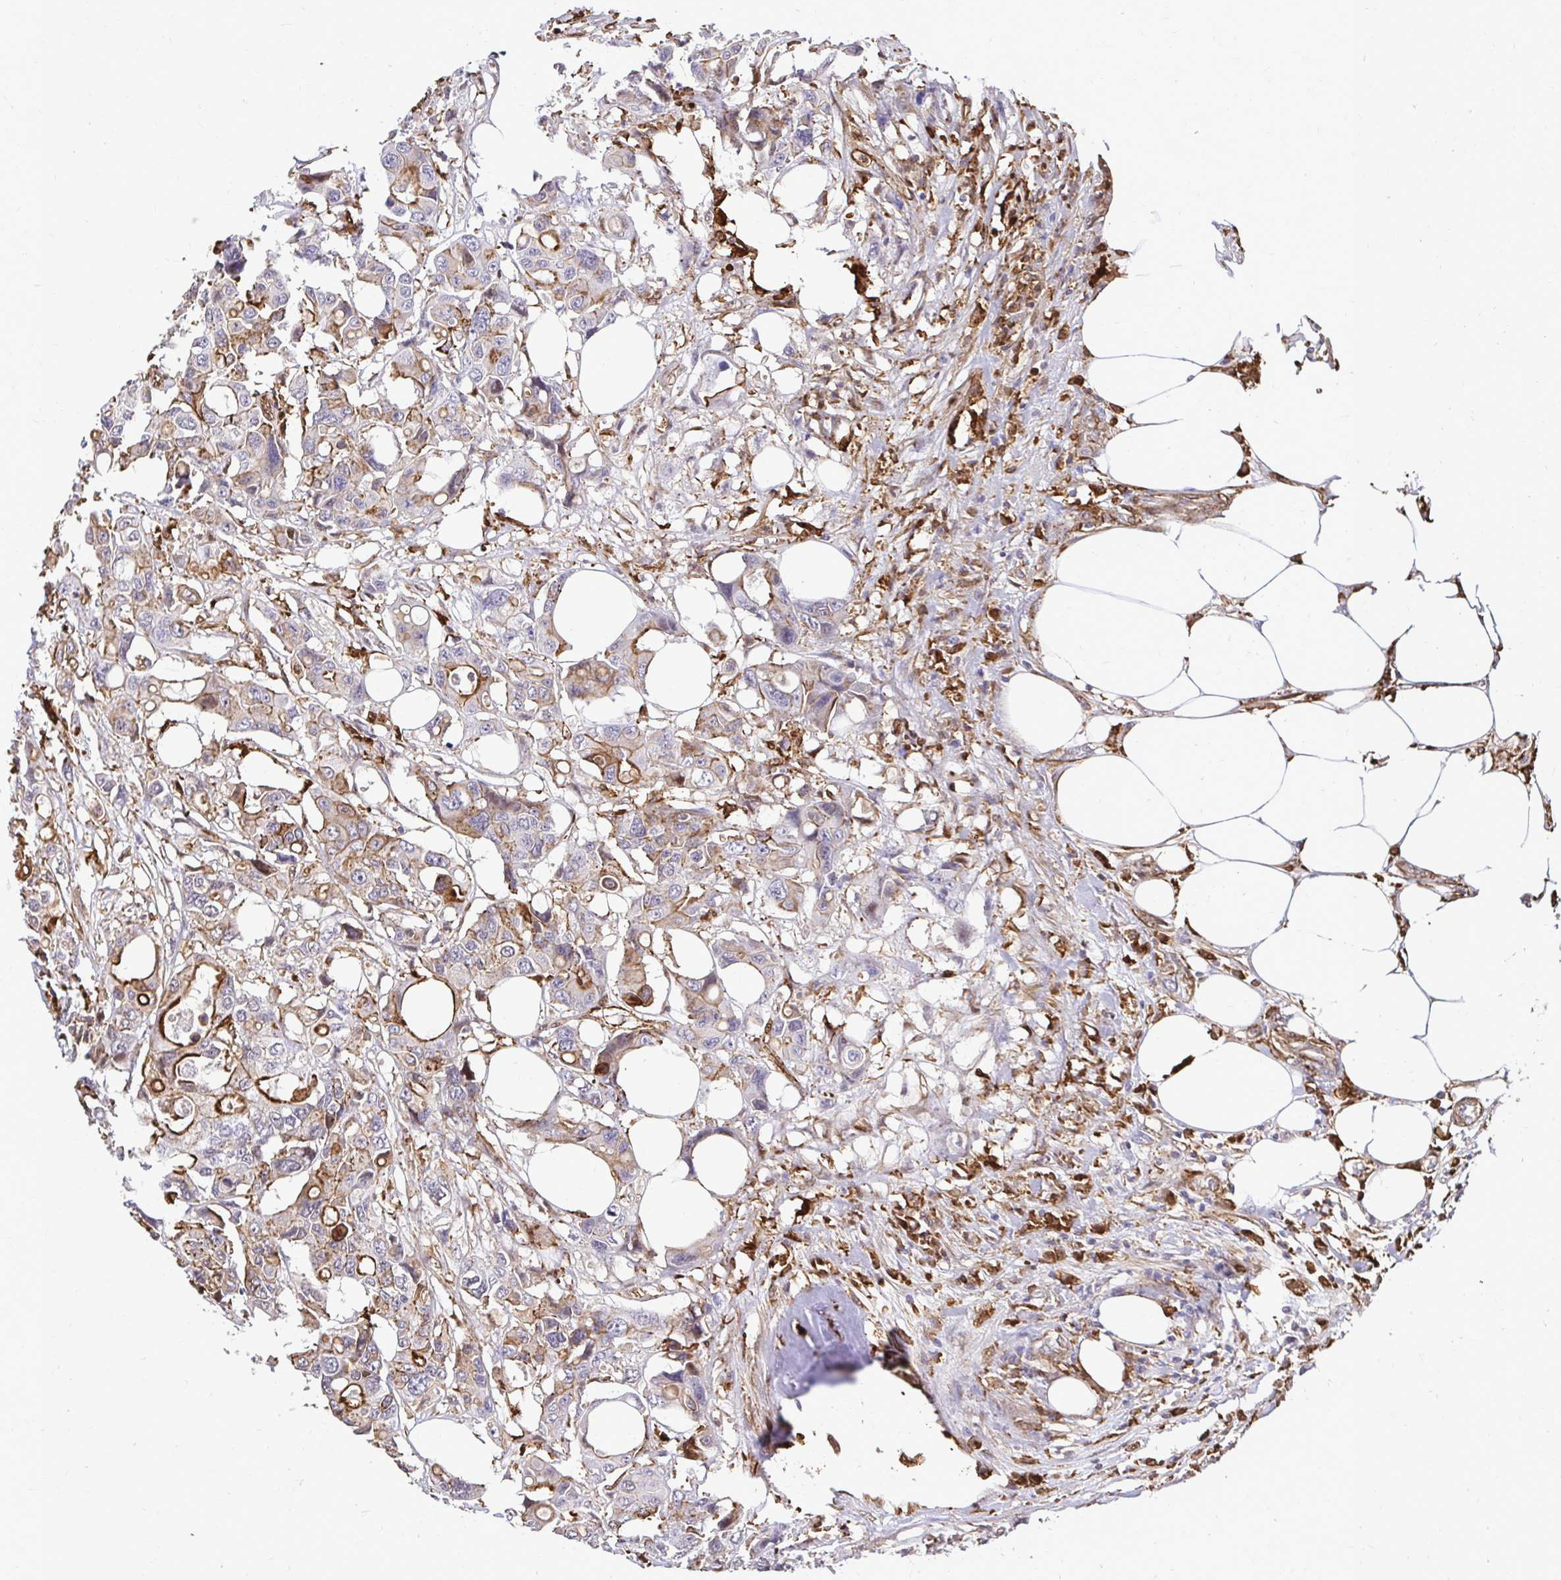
{"staining": {"intensity": "moderate", "quantity": "<25%", "location": "cytoplasmic/membranous"}, "tissue": "colorectal cancer", "cell_type": "Tumor cells", "image_type": "cancer", "snomed": [{"axis": "morphology", "description": "Adenocarcinoma, NOS"}, {"axis": "topography", "description": "Colon"}], "caption": "Immunohistochemical staining of human adenocarcinoma (colorectal) reveals low levels of moderate cytoplasmic/membranous protein staining in about <25% of tumor cells.", "gene": "GSN", "patient": {"sex": "male", "age": 77}}